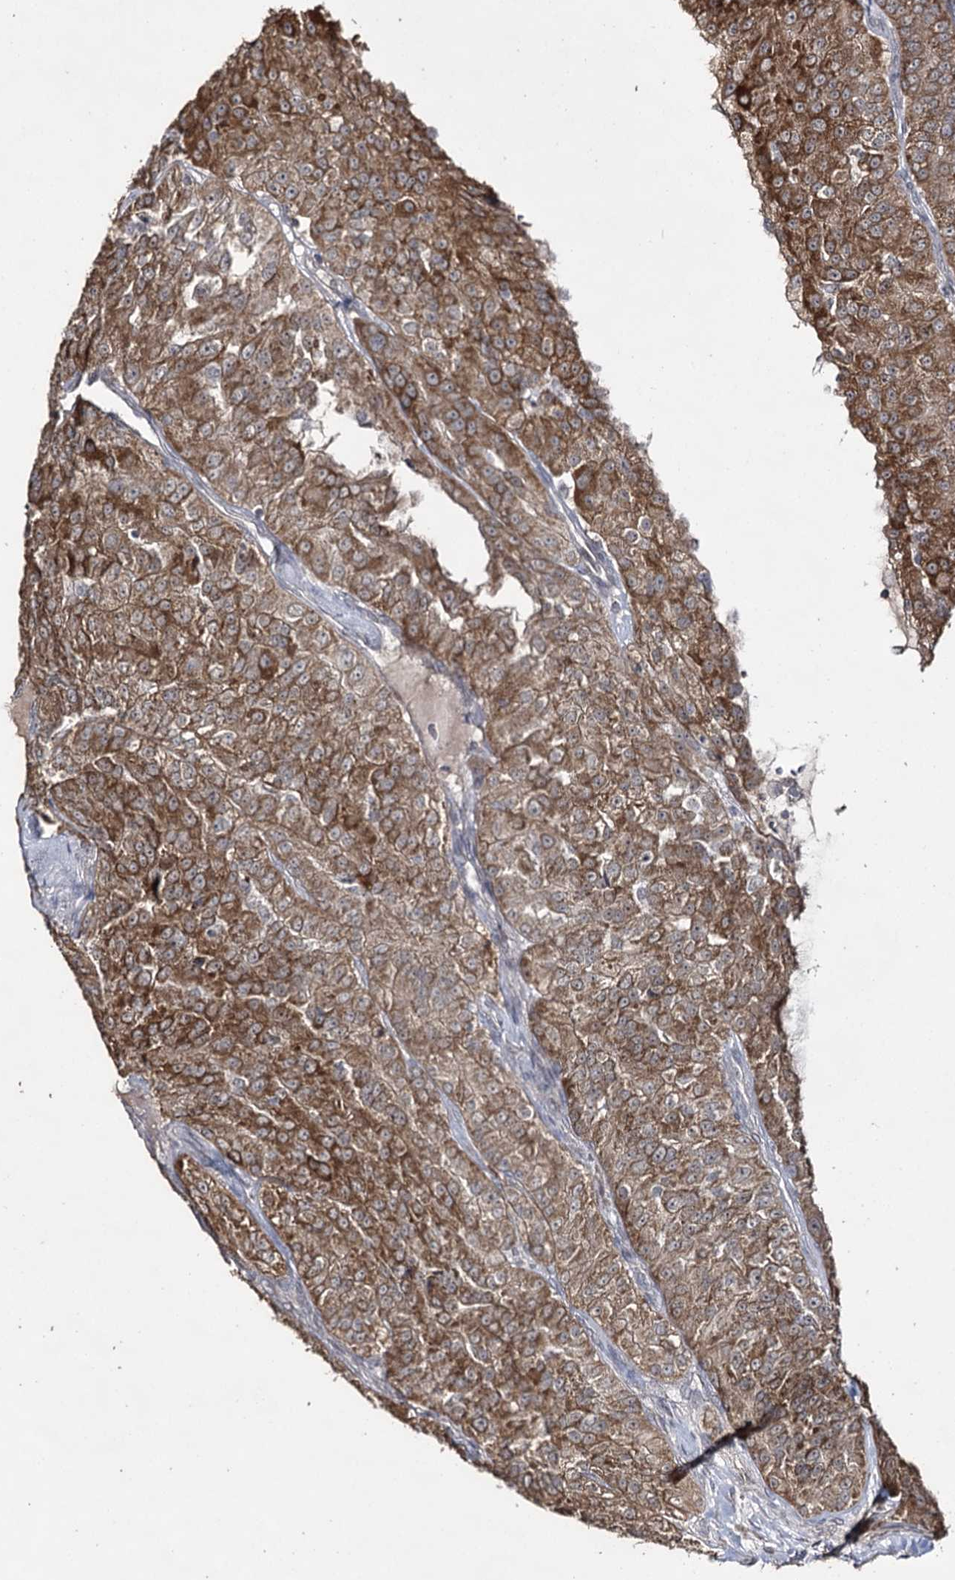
{"staining": {"intensity": "moderate", "quantity": ">75%", "location": "cytoplasmic/membranous"}, "tissue": "renal cancer", "cell_type": "Tumor cells", "image_type": "cancer", "snomed": [{"axis": "morphology", "description": "Adenocarcinoma, NOS"}, {"axis": "topography", "description": "Kidney"}], "caption": "Renal cancer stained with IHC exhibits moderate cytoplasmic/membranous staining in approximately >75% of tumor cells. The staining was performed using DAB (3,3'-diaminobenzidine), with brown indicating positive protein expression. Nuclei are stained blue with hematoxylin.", "gene": "ACTR6", "patient": {"sex": "female", "age": 63}}